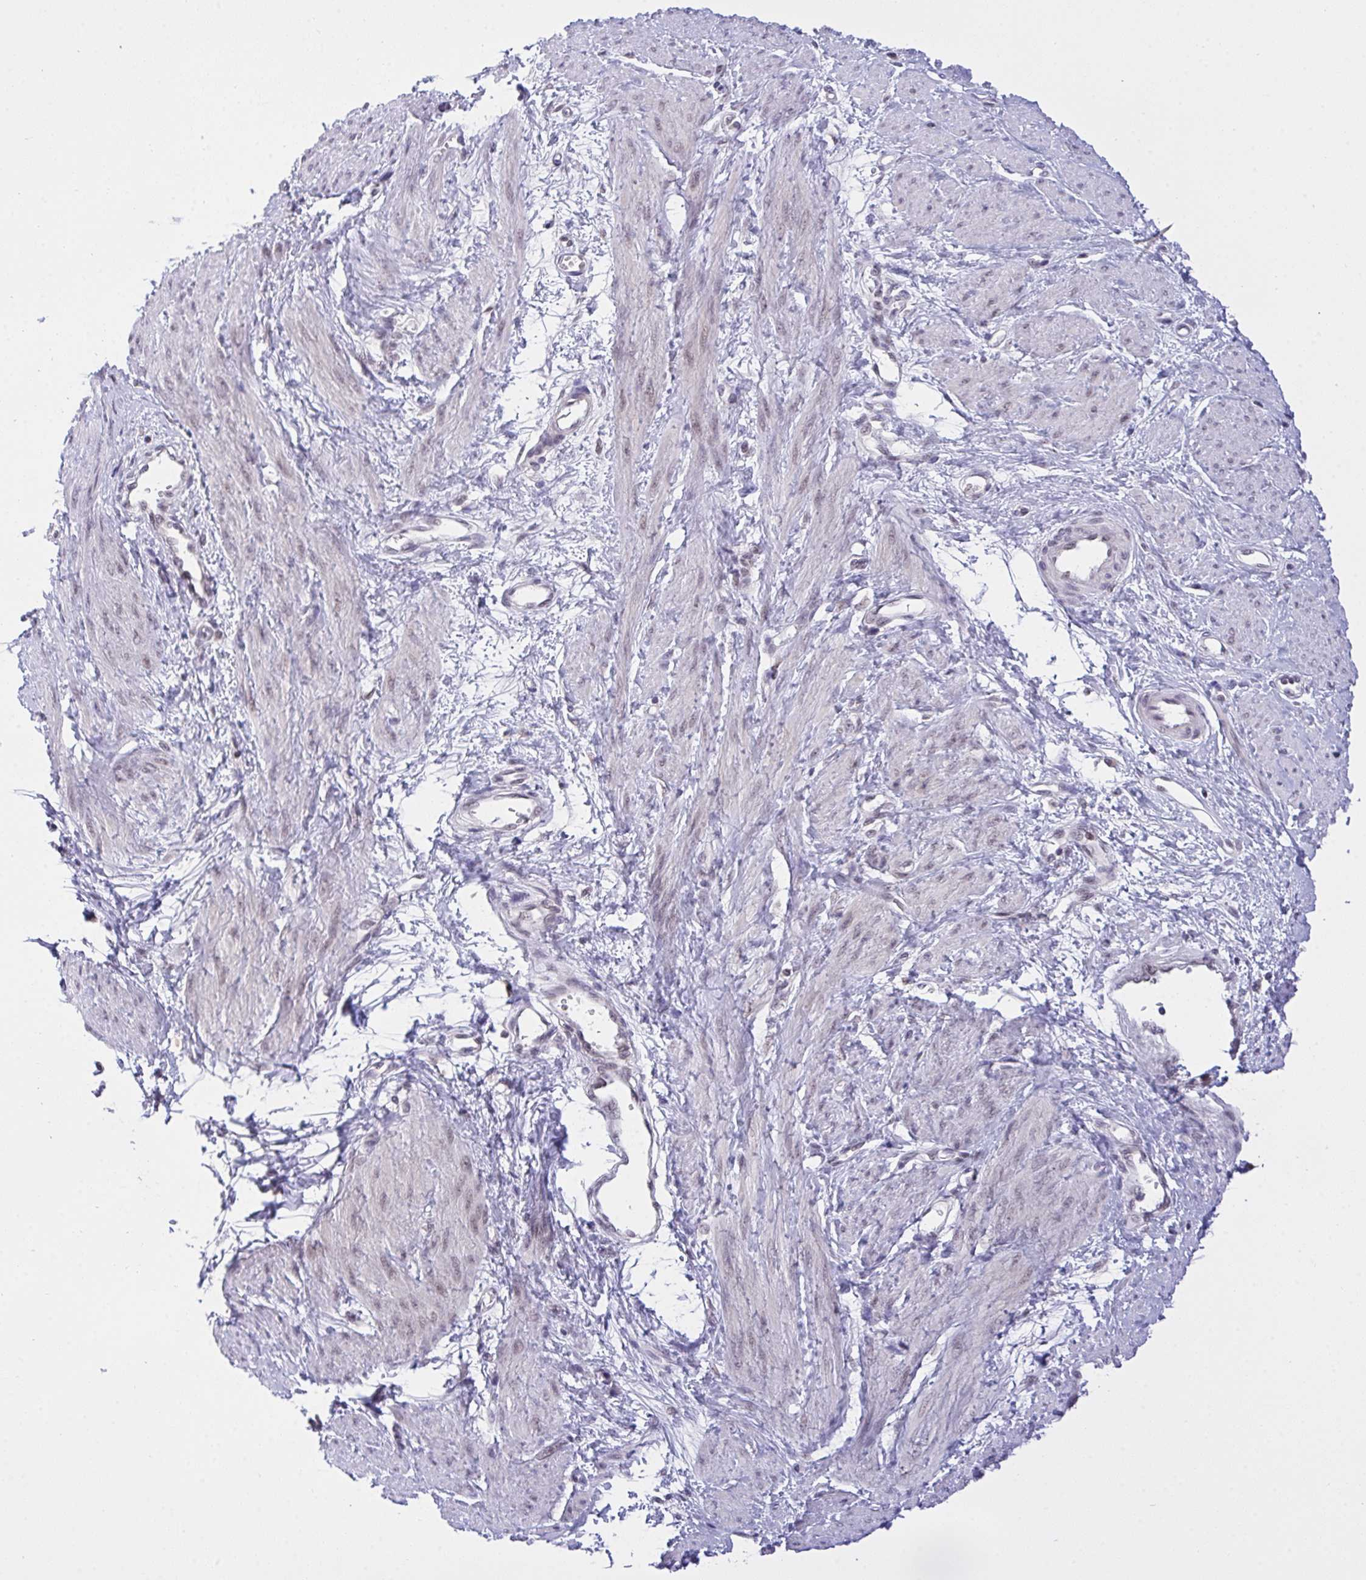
{"staining": {"intensity": "weak", "quantity": "<25%", "location": "nuclear"}, "tissue": "smooth muscle", "cell_type": "Smooth muscle cells", "image_type": "normal", "snomed": [{"axis": "morphology", "description": "Normal tissue, NOS"}, {"axis": "topography", "description": "Smooth muscle"}, {"axis": "topography", "description": "Uterus"}], "caption": "High magnification brightfield microscopy of unremarkable smooth muscle stained with DAB (3,3'-diaminobenzidine) (brown) and counterstained with hematoxylin (blue): smooth muscle cells show no significant staining. (Brightfield microscopy of DAB (3,3'-diaminobenzidine) immunohistochemistry (IHC) at high magnification).", "gene": "RFC4", "patient": {"sex": "female", "age": 39}}